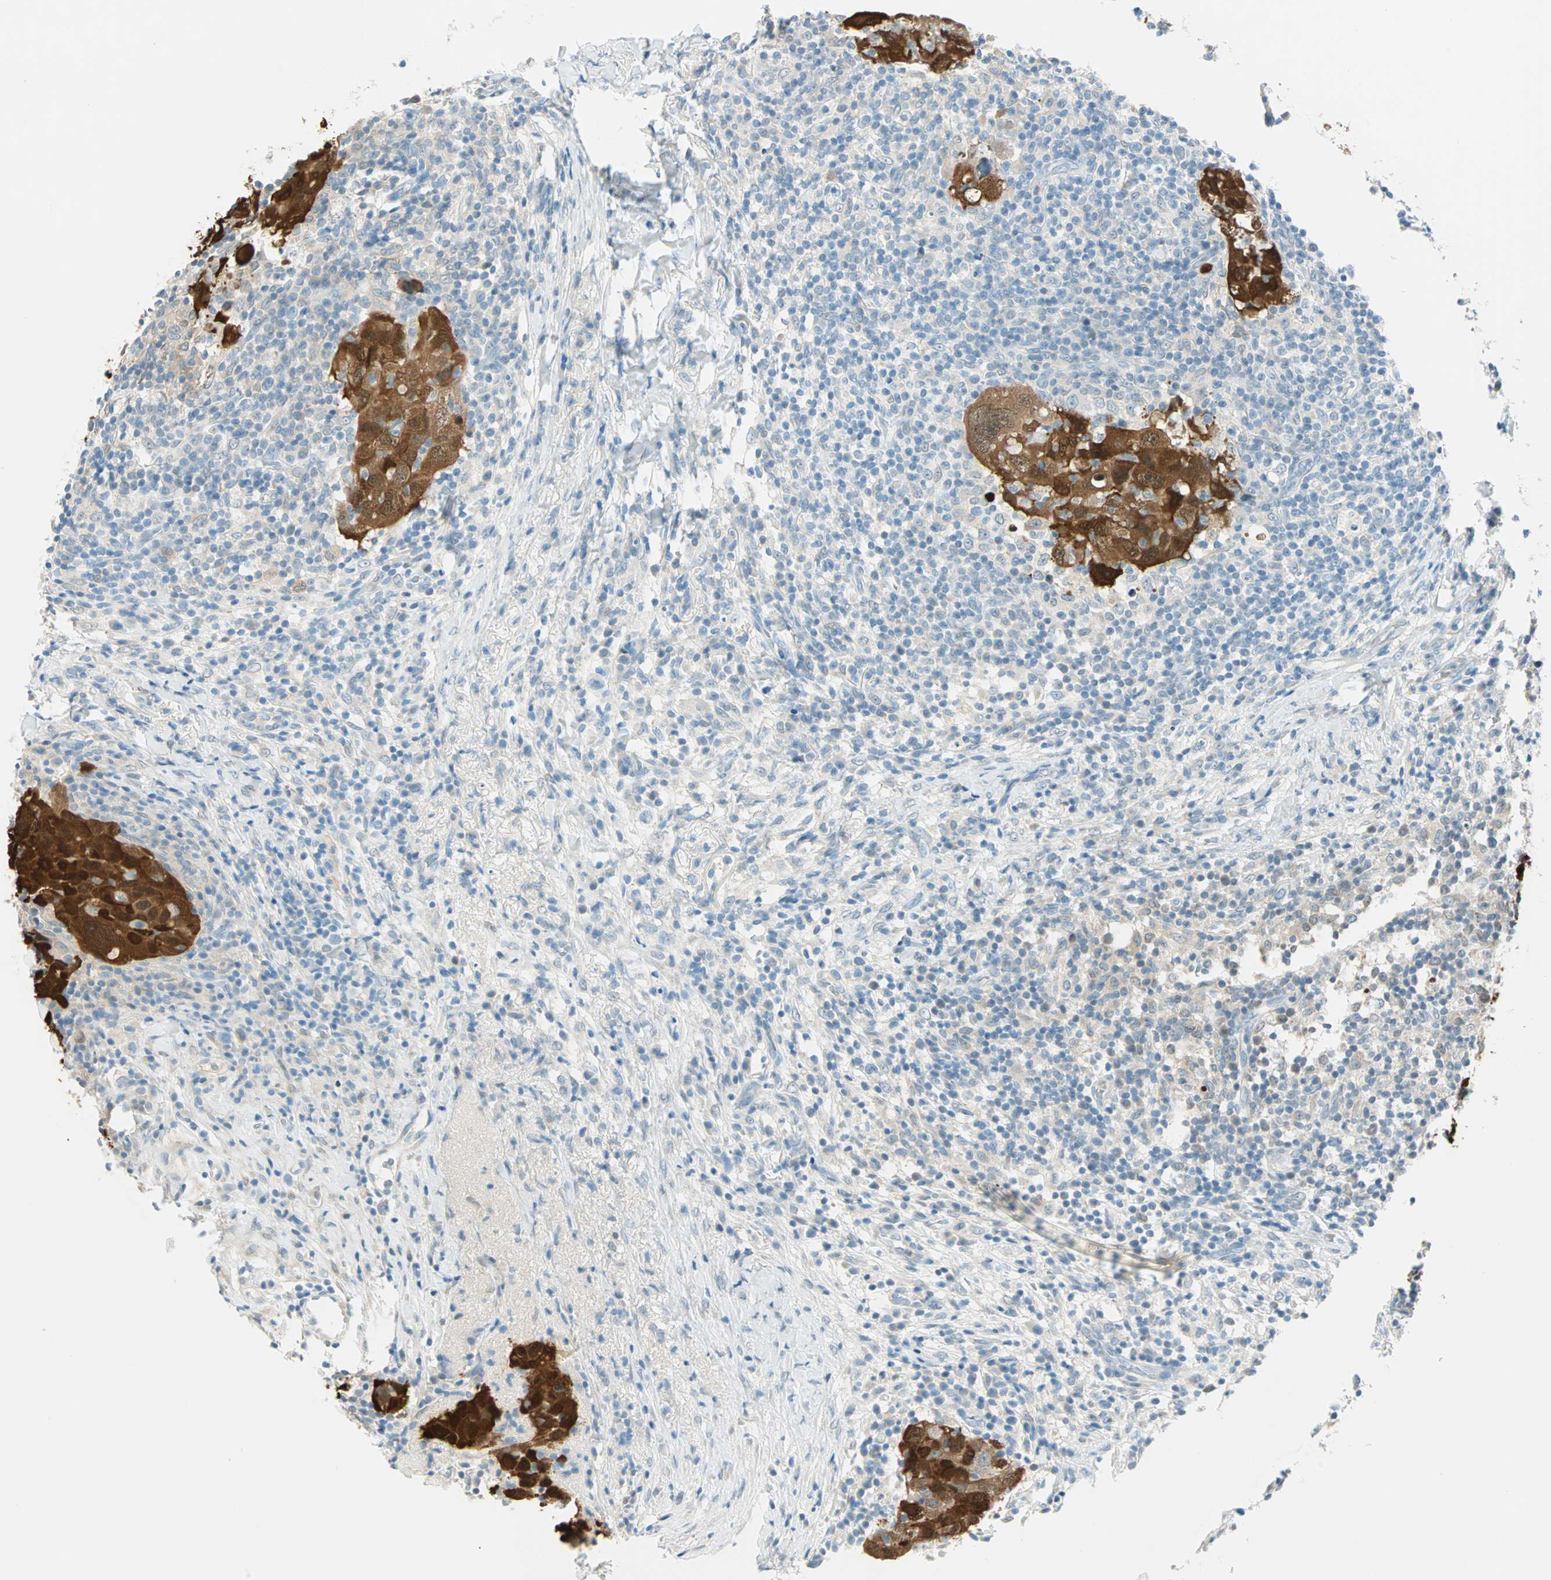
{"staining": {"intensity": "strong", "quantity": ">75%", "location": "cytoplasmic/membranous,nuclear"}, "tissue": "breast cancer", "cell_type": "Tumor cells", "image_type": "cancer", "snomed": [{"axis": "morphology", "description": "Duct carcinoma"}, {"axis": "topography", "description": "Breast"}], "caption": "The histopathology image exhibits a brown stain indicating the presence of a protein in the cytoplasmic/membranous and nuclear of tumor cells in breast cancer. The protein of interest is shown in brown color, while the nuclei are stained blue.", "gene": "S100A1", "patient": {"sex": "female", "age": 37}}